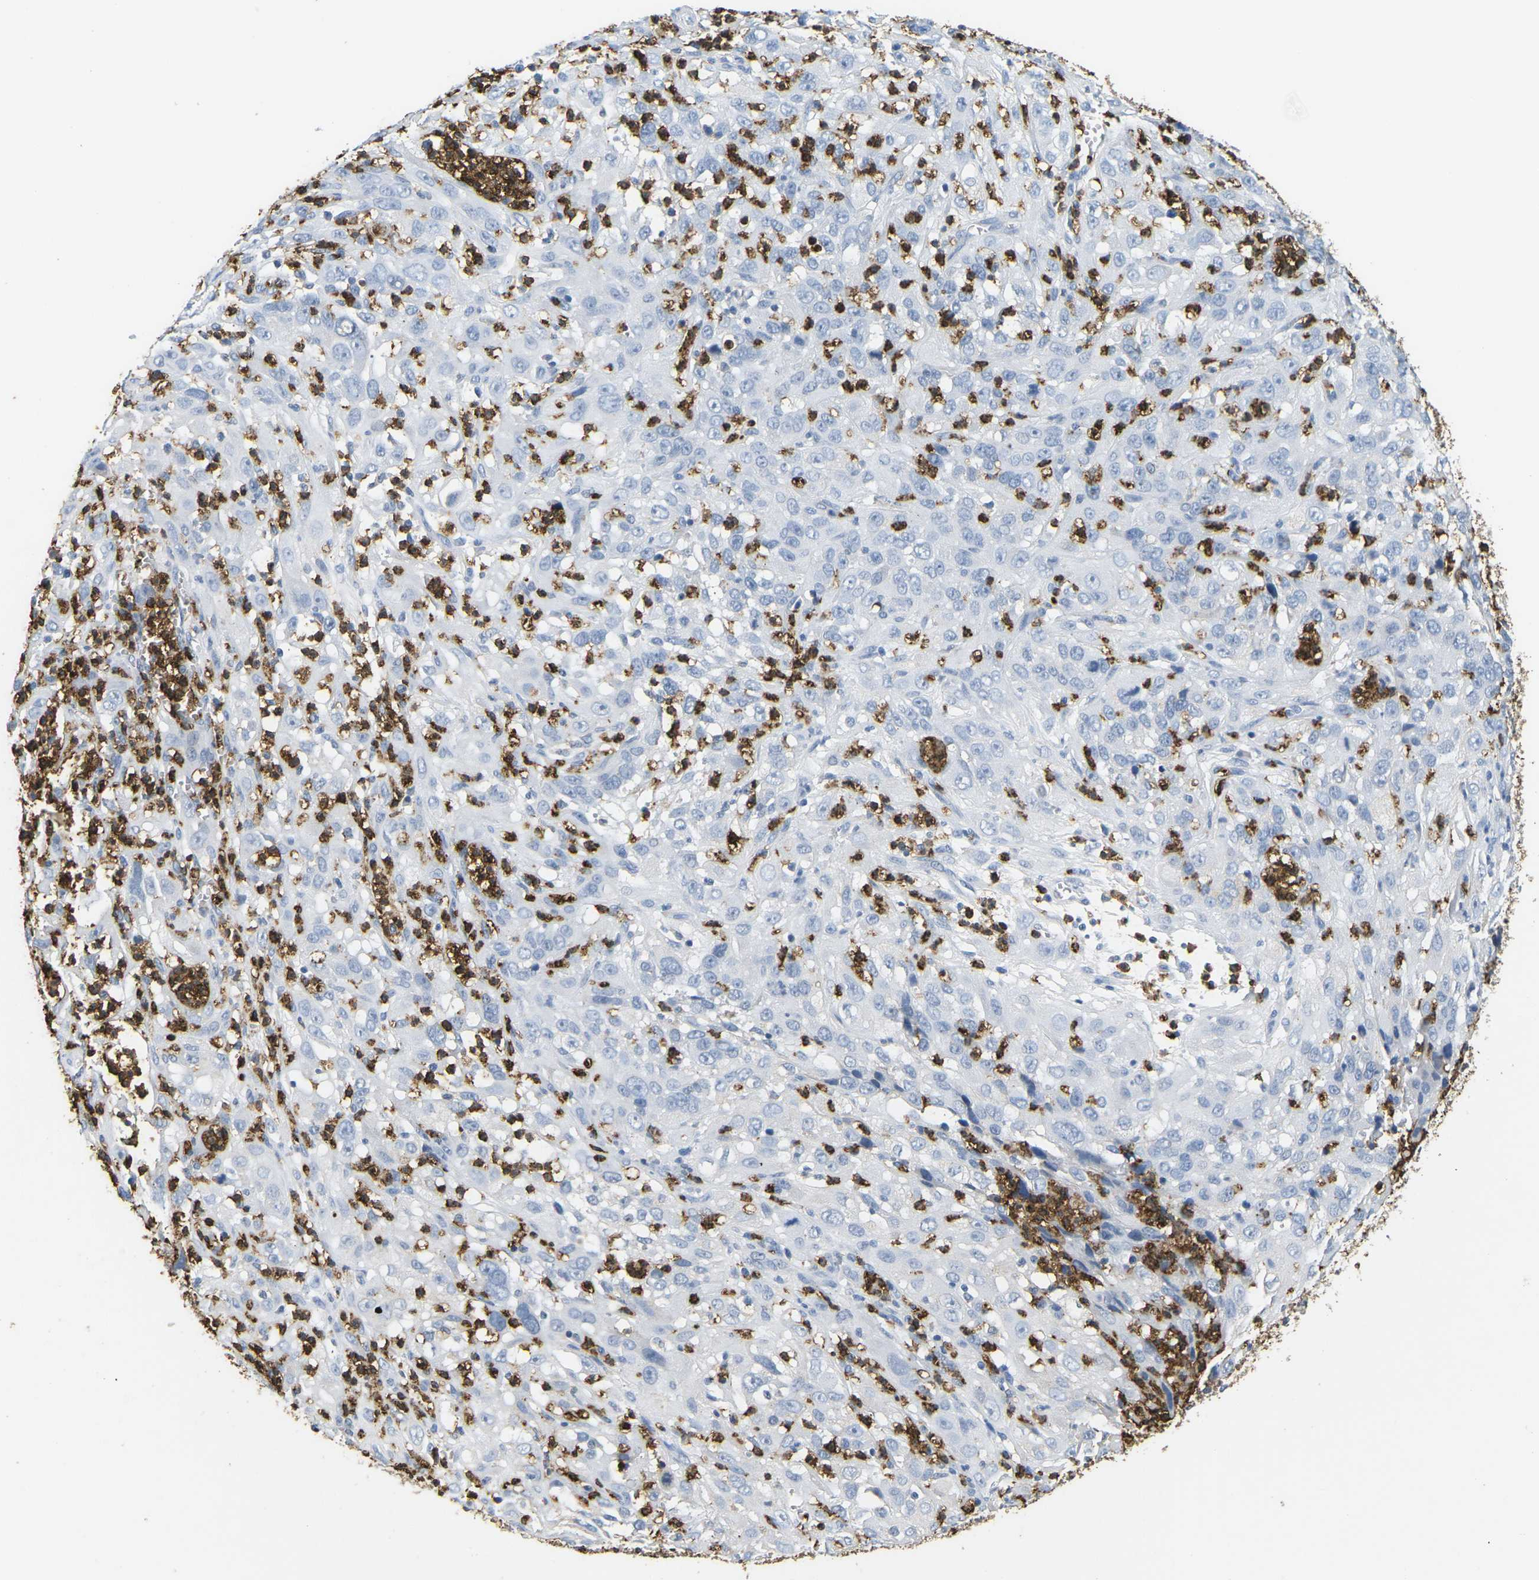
{"staining": {"intensity": "negative", "quantity": "none", "location": "none"}, "tissue": "cervical cancer", "cell_type": "Tumor cells", "image_type": "cancer", "snomed": [{"axis": "morphology", "description": "Squamous cell carcinoma, NOS"}, {"axis": "topography", "description": "Cervix"}], "caption": "Immunohistochemistry (IHC) photomicrograph of neoplastic tissue: cervical squamous cell carcinoma stained with DAB (3,3'-diaminobenzidine) demonstrates no significant protein expression in tumor cells. (DAB (3,3'-diaminobenzidine) IHC with hematoxylin counter stain).", "gene": "ADM", "patient": {"sex": "female", "age": 32}}